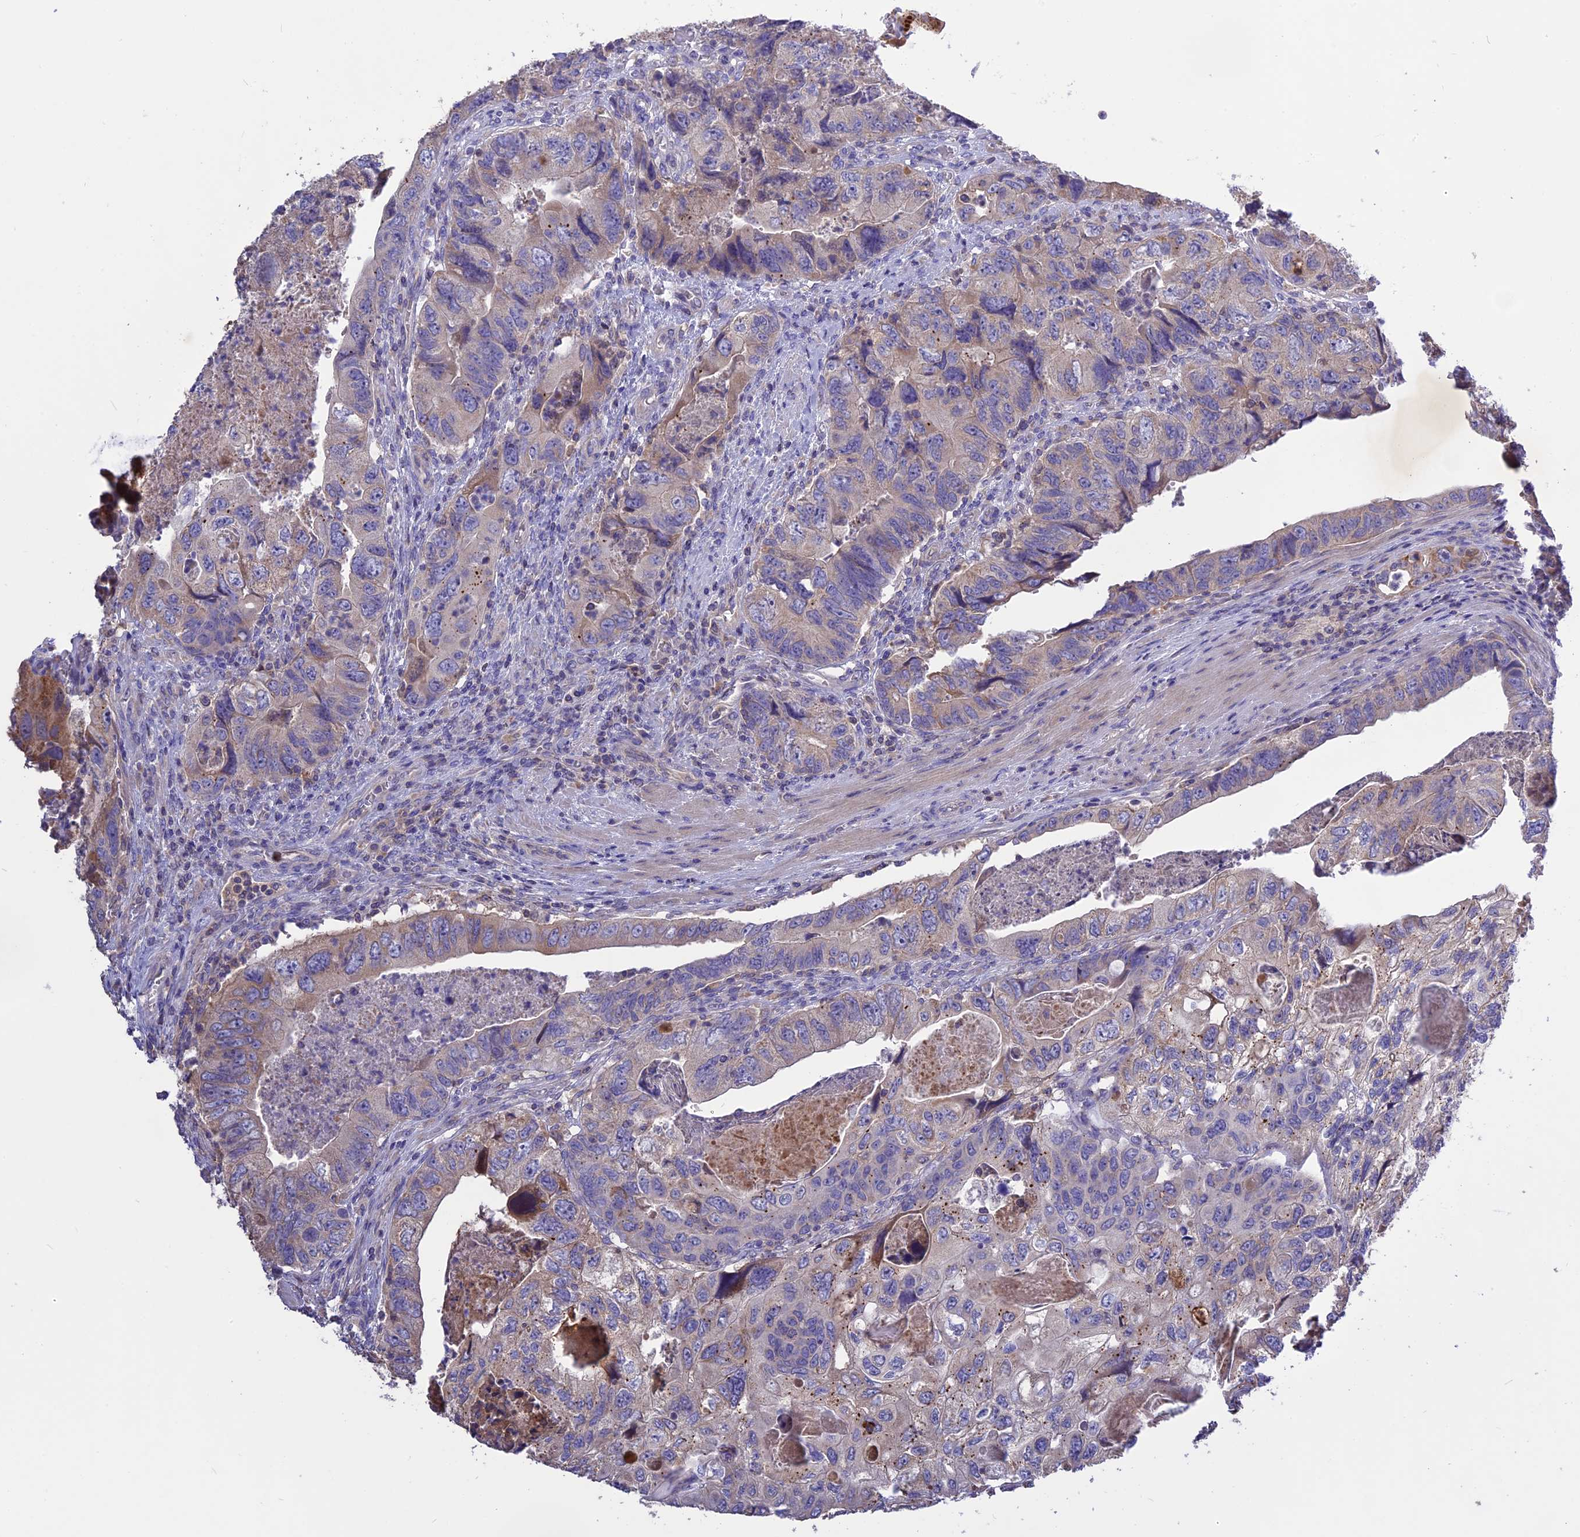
{"staining": {"intensity": "moderate", "quantity": "<25%", "location": "cytoplasmic/membranous"}, "tissue": "colorectal cancer", "cell_type": "Tumor cells", "image_type": "cancer", "snomed": [{"axis": "morphology", "description": "Adenocarcinoma, NOS"}, {"axis": "topography", "description": "Rectum"}], "caption": "Immunohistochemical staining of colorectal cancer demonstrates low levels of moderate cytoplasmic/membranous protein expression in approximately <25% of tumor cells.", "gene": "NUDT8", "patient": {"sex": "male", "age": 63}}